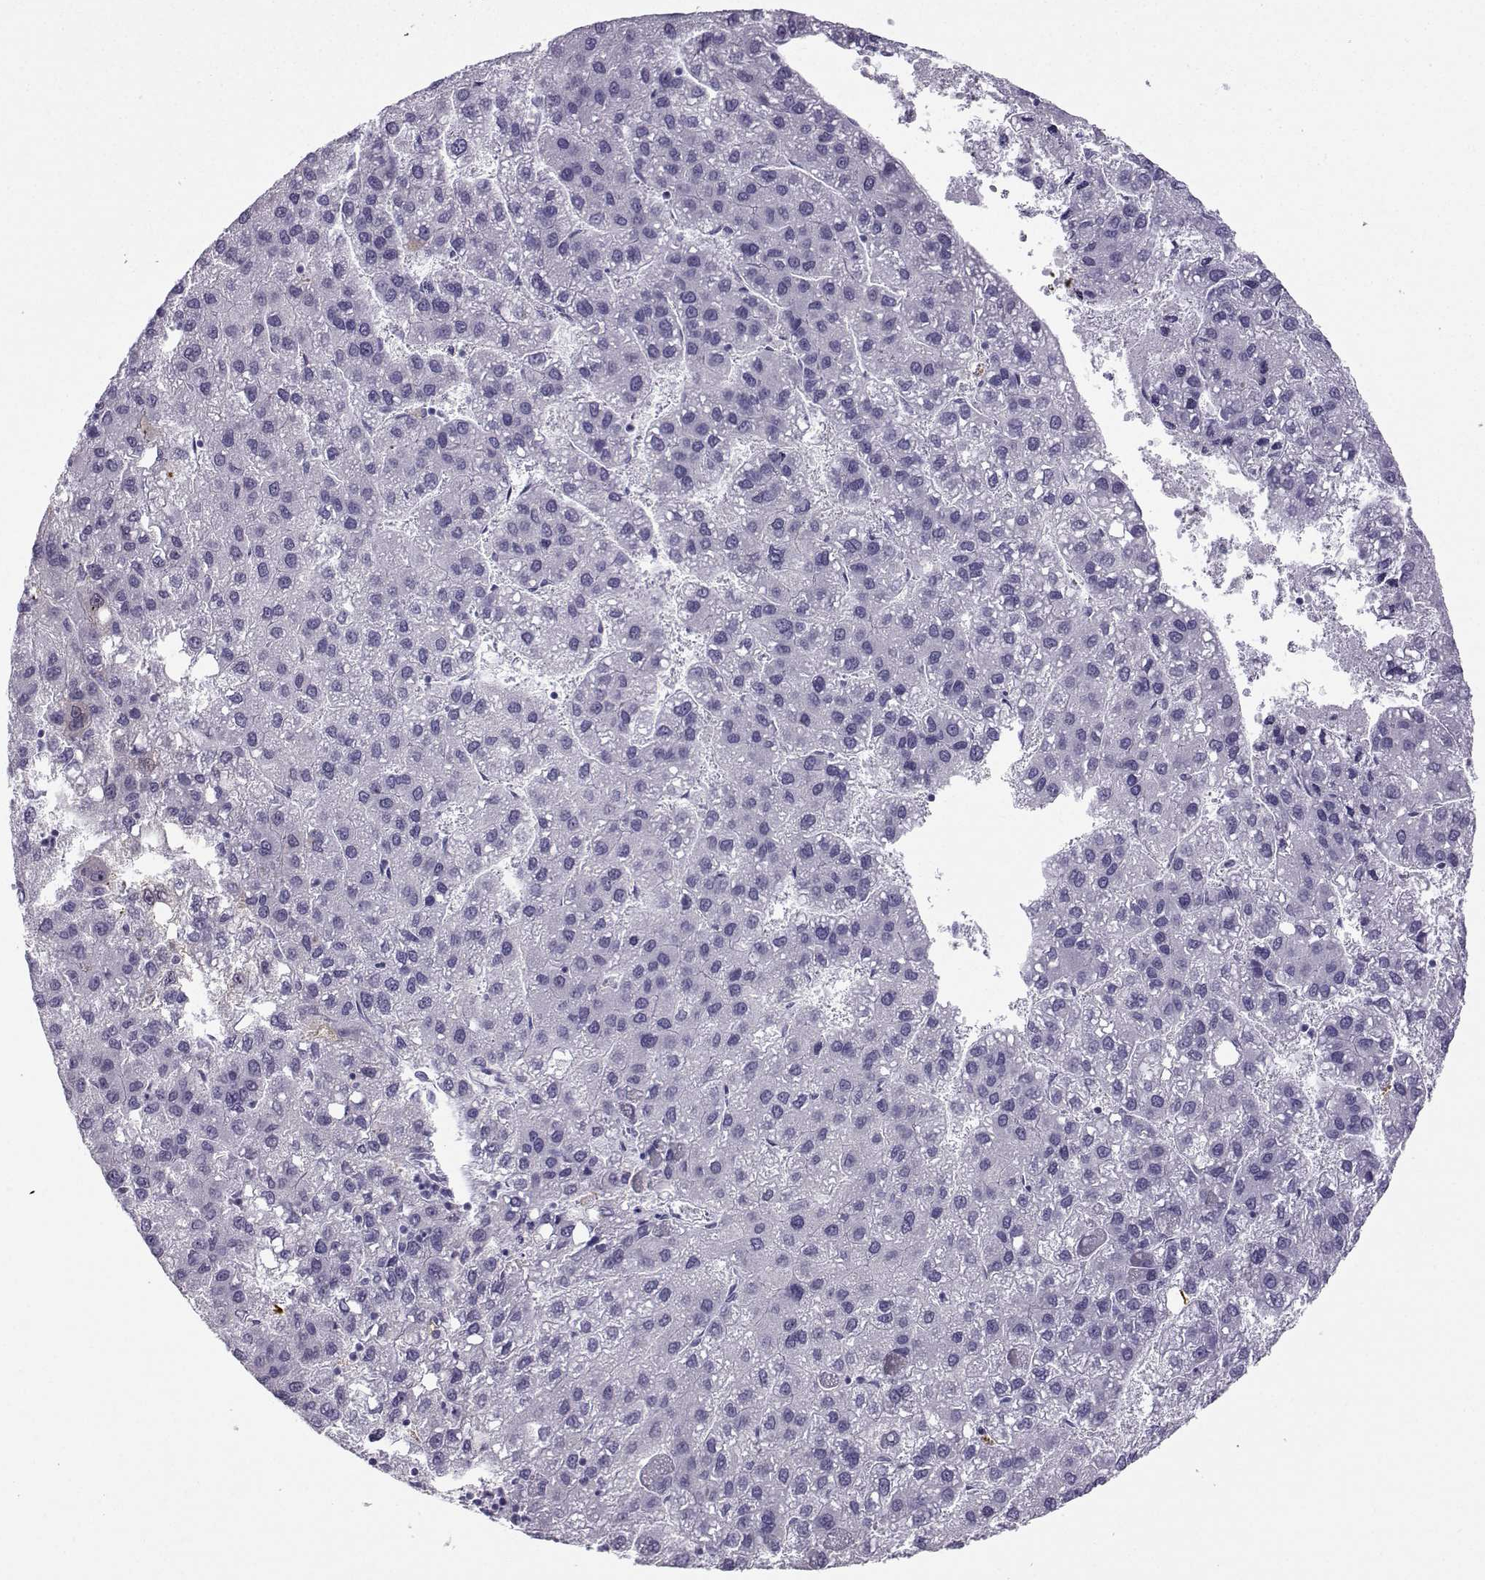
{"staining": {"intensity": "negative", "quantity": "none", "location": "none"}, "tissue": "liver cancer", "cell_type": "Tumor cells", "image_type": "cancer", "snomed": [{"axis": "morphology", "description": "Carcinoma, Hepatocellular, NOS"}, {"axis": "topography", "description": "Liver"}], "caption": "This is an immunohistochemistry photomicrograph of human hepatocellular carcinoma (liver). There is no expression in tumor cells.", "gene": "ZBTB8B", "patient": {"sex": "female", "age": 82}}